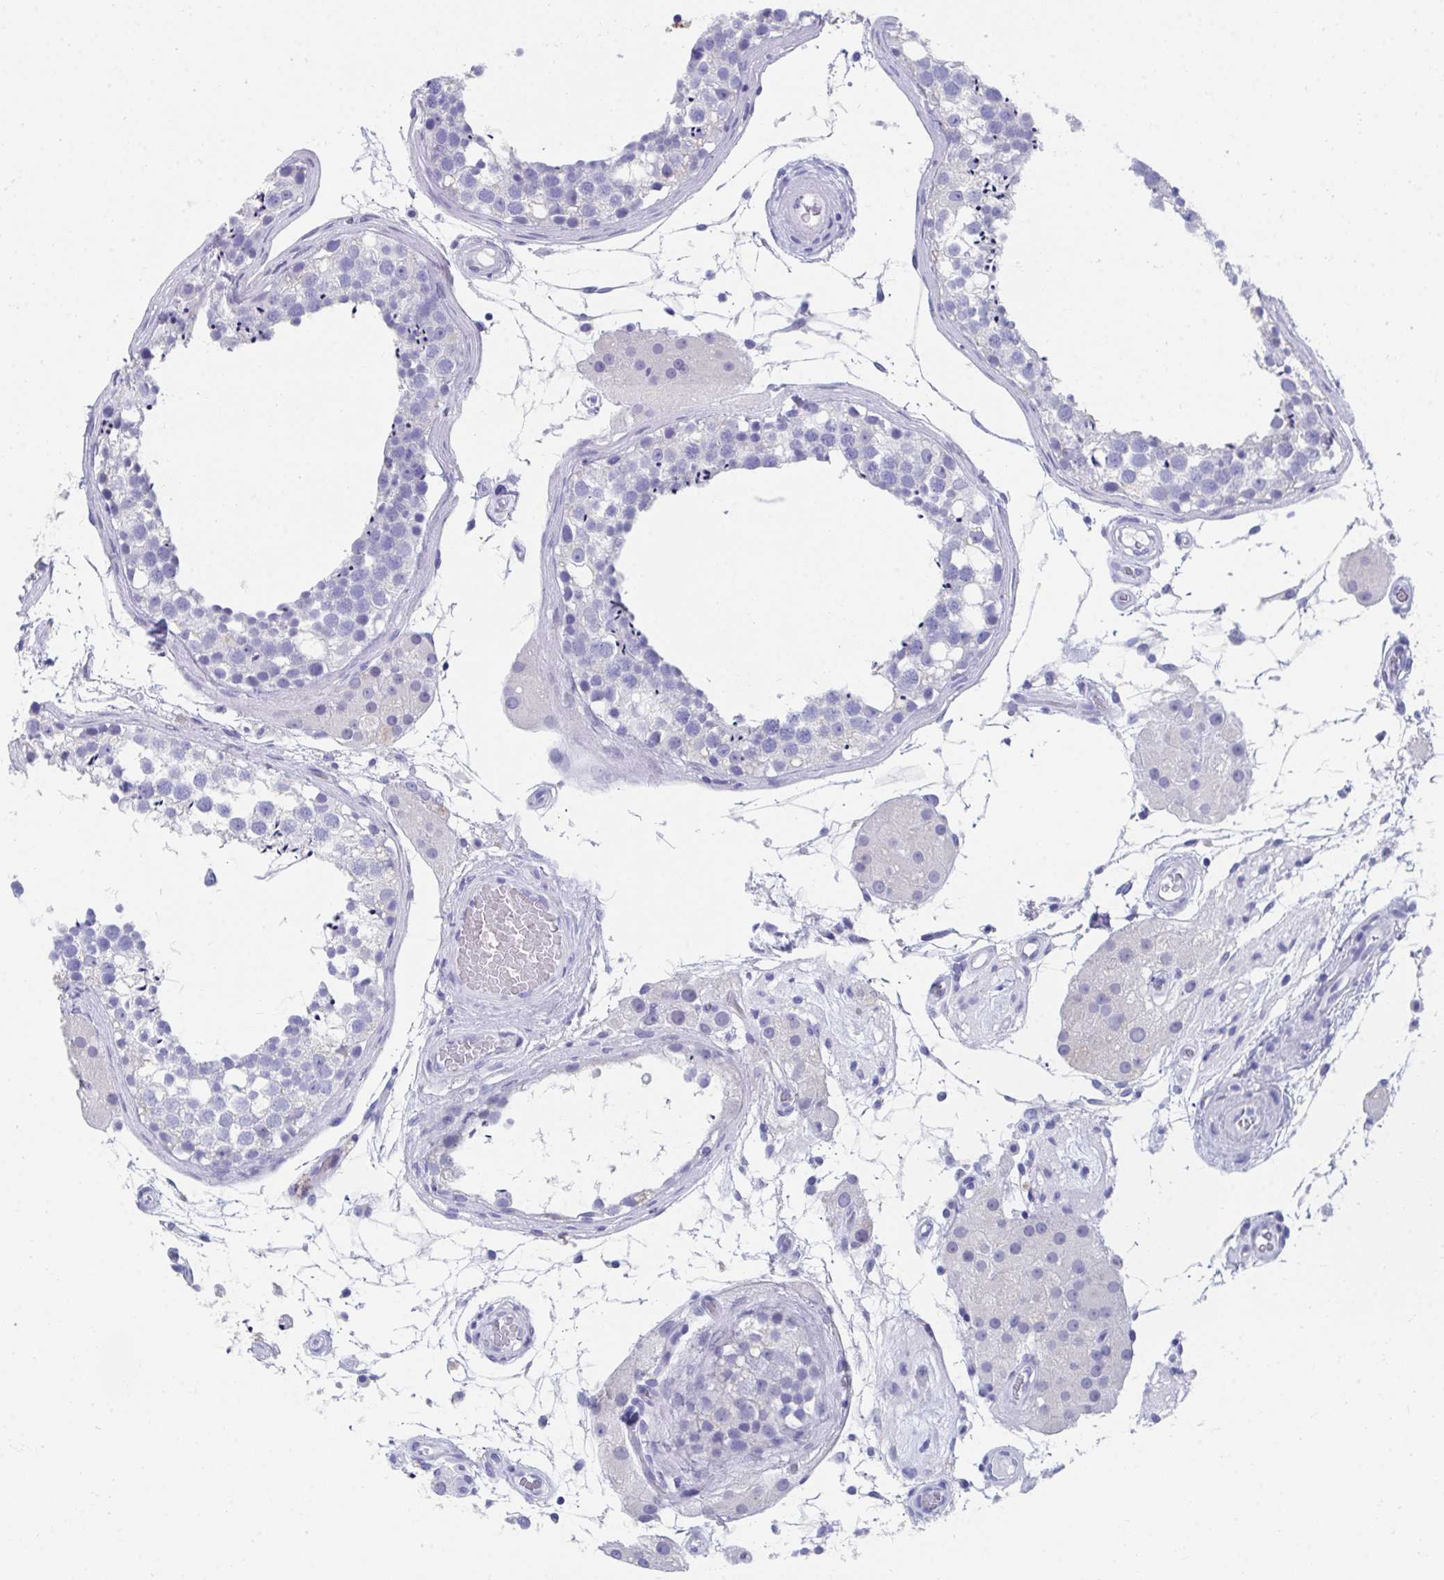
{"staining": {"intensity": "negative", "quantity": "none", "location": "none"}, "tissue": "testis", "cell_type": "Cells in seminiferous ducts", "image_type": "normal", "snomed": [{"axis": "morphology", "description": "Normal tissue, NOS"}, {"axis": "morphology", "description": "Seminoma, NOS"}, {"axis": "topography", "description": "Testis"}], "caption": "Unremarkable testis was stained to show a protein in brown. There is no significant positivity in cells in seminiferous ducts. (IHC, brightfield microscopy, high magnification).", "gene": "HGD", "patient": {"sex": "male", "age": 65}}